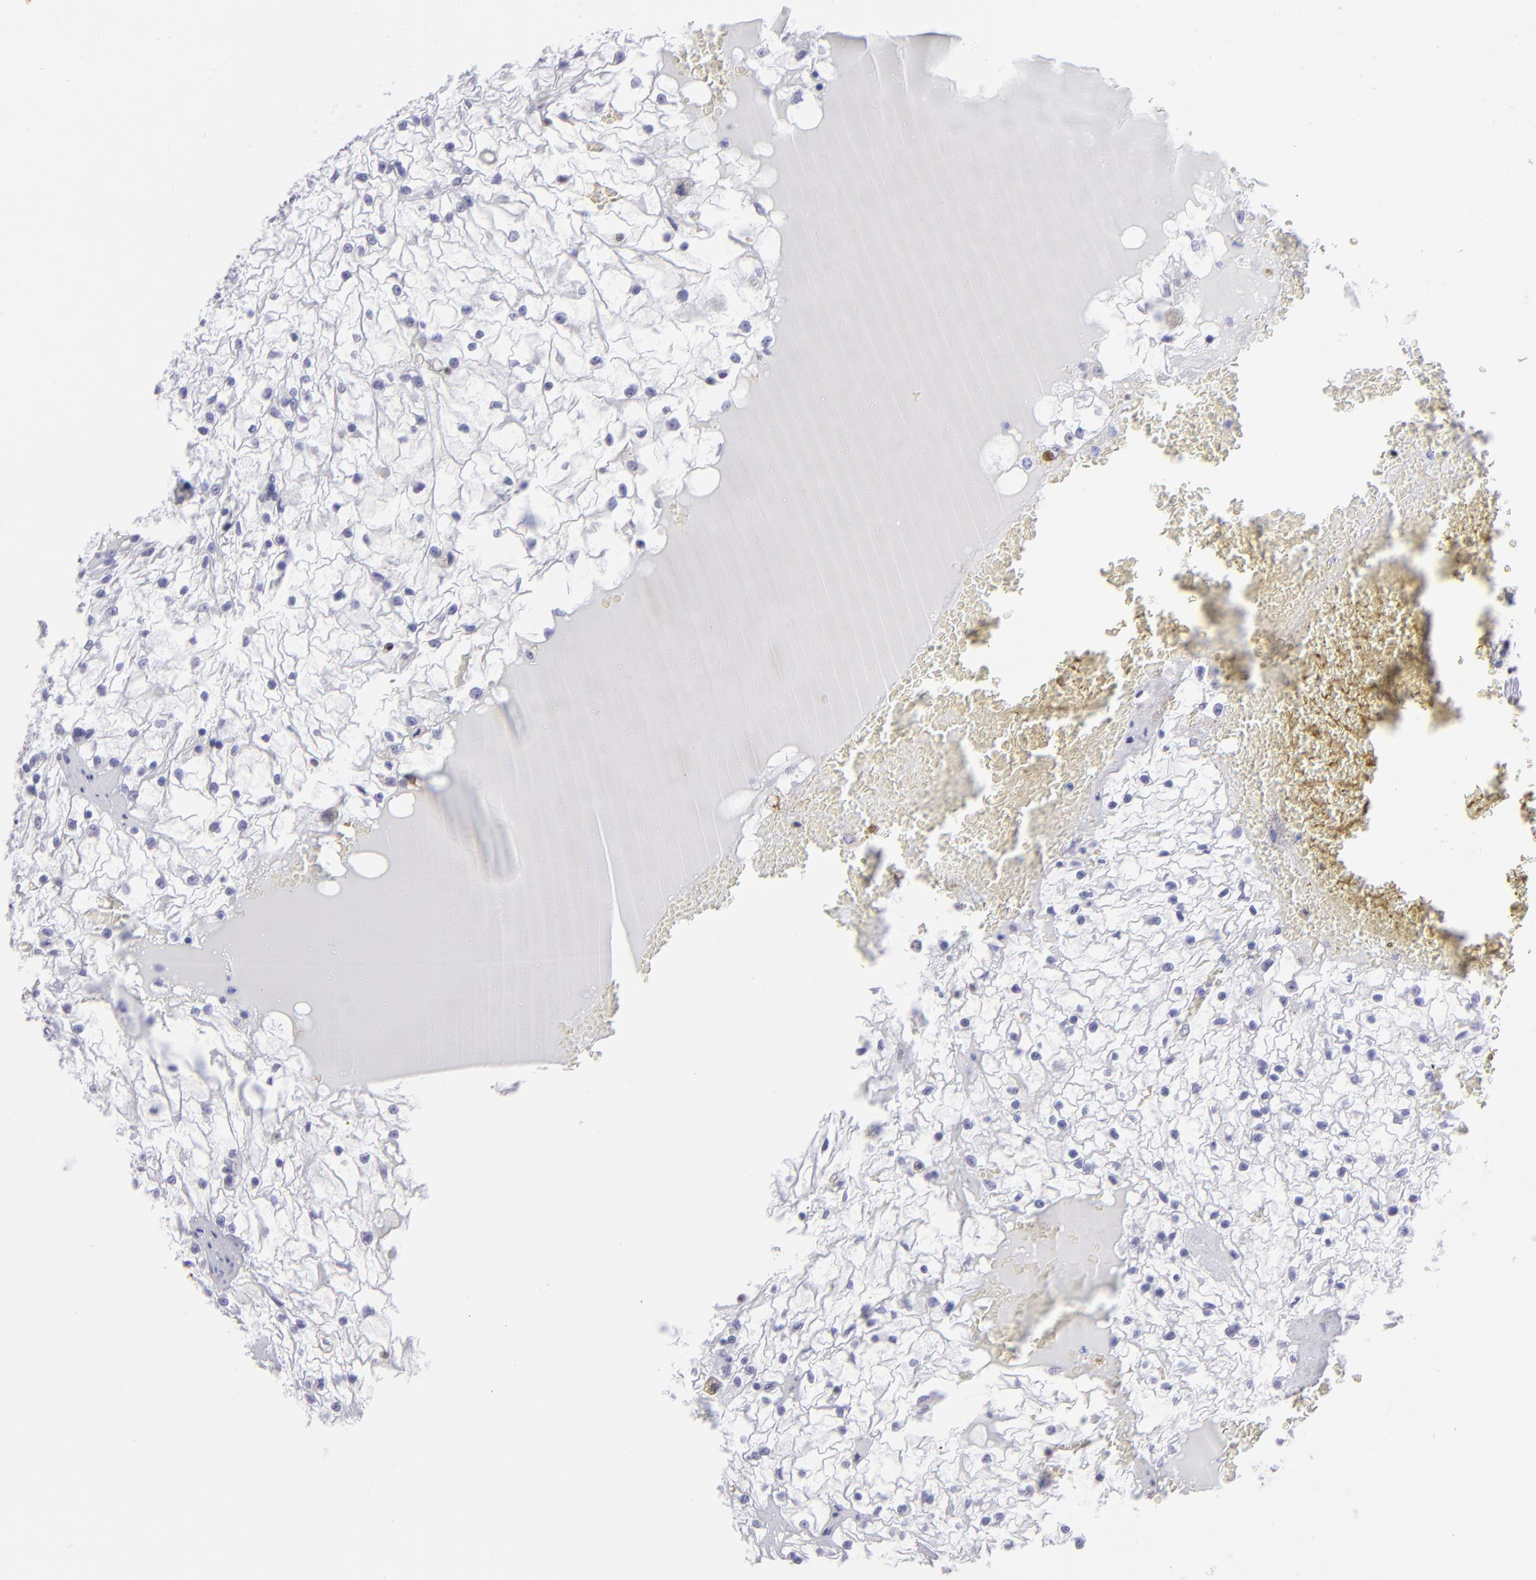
{"staining": {"intensity": "negative", "quantity": "none", "location": "none"}, "tissue": "renal cancer", "cell_type": "Tumor cells", "image_type": "cancer", "snomed": [{"axis": "morphology", "description": "Adenocarcinoma, NOS"}, {"axis": "topography", "description": "Kidney"}], "caption": "The immunohistochemistry histopathology image has no significant expression in tumor cells of adenocarcinoma (renal) tissue.", "gene": "ETS1", "patient": {"sex": "male", "age": 61}}